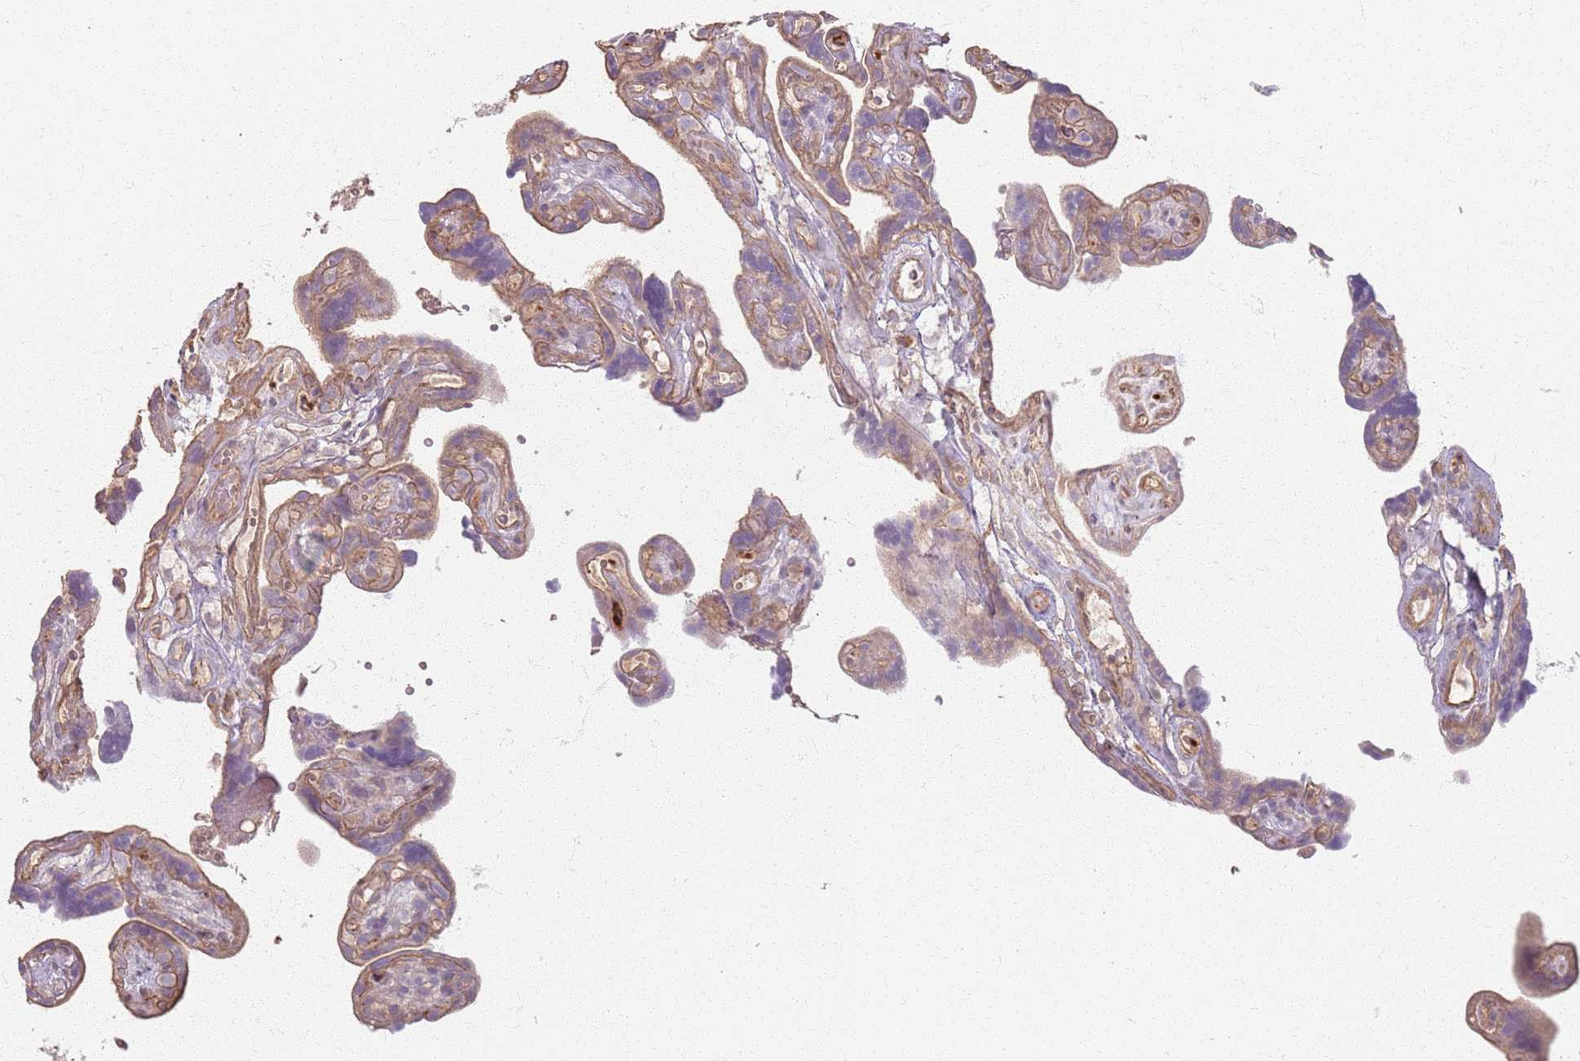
{"staining": {"intensity": "weak", "quantity": ">75%", "location": "cytoplasmic/membranous"}, "tissue": "placenta", "cell_type": "Decidual cells", "image_type": "normal", "snomed": [{"axis": "morphology", "description": "Normal tissue, NOS"}, {"axis": "topography", "description": "Placenta"}], "caption": "About >75% of decidual cells in benign human placenta reveal weak cytoplasmic/membranous protein expression as visualized by brown immunohistochemical staining.", "gene": "KCNA5", "patient": {"sex": "female", "age": 30}}